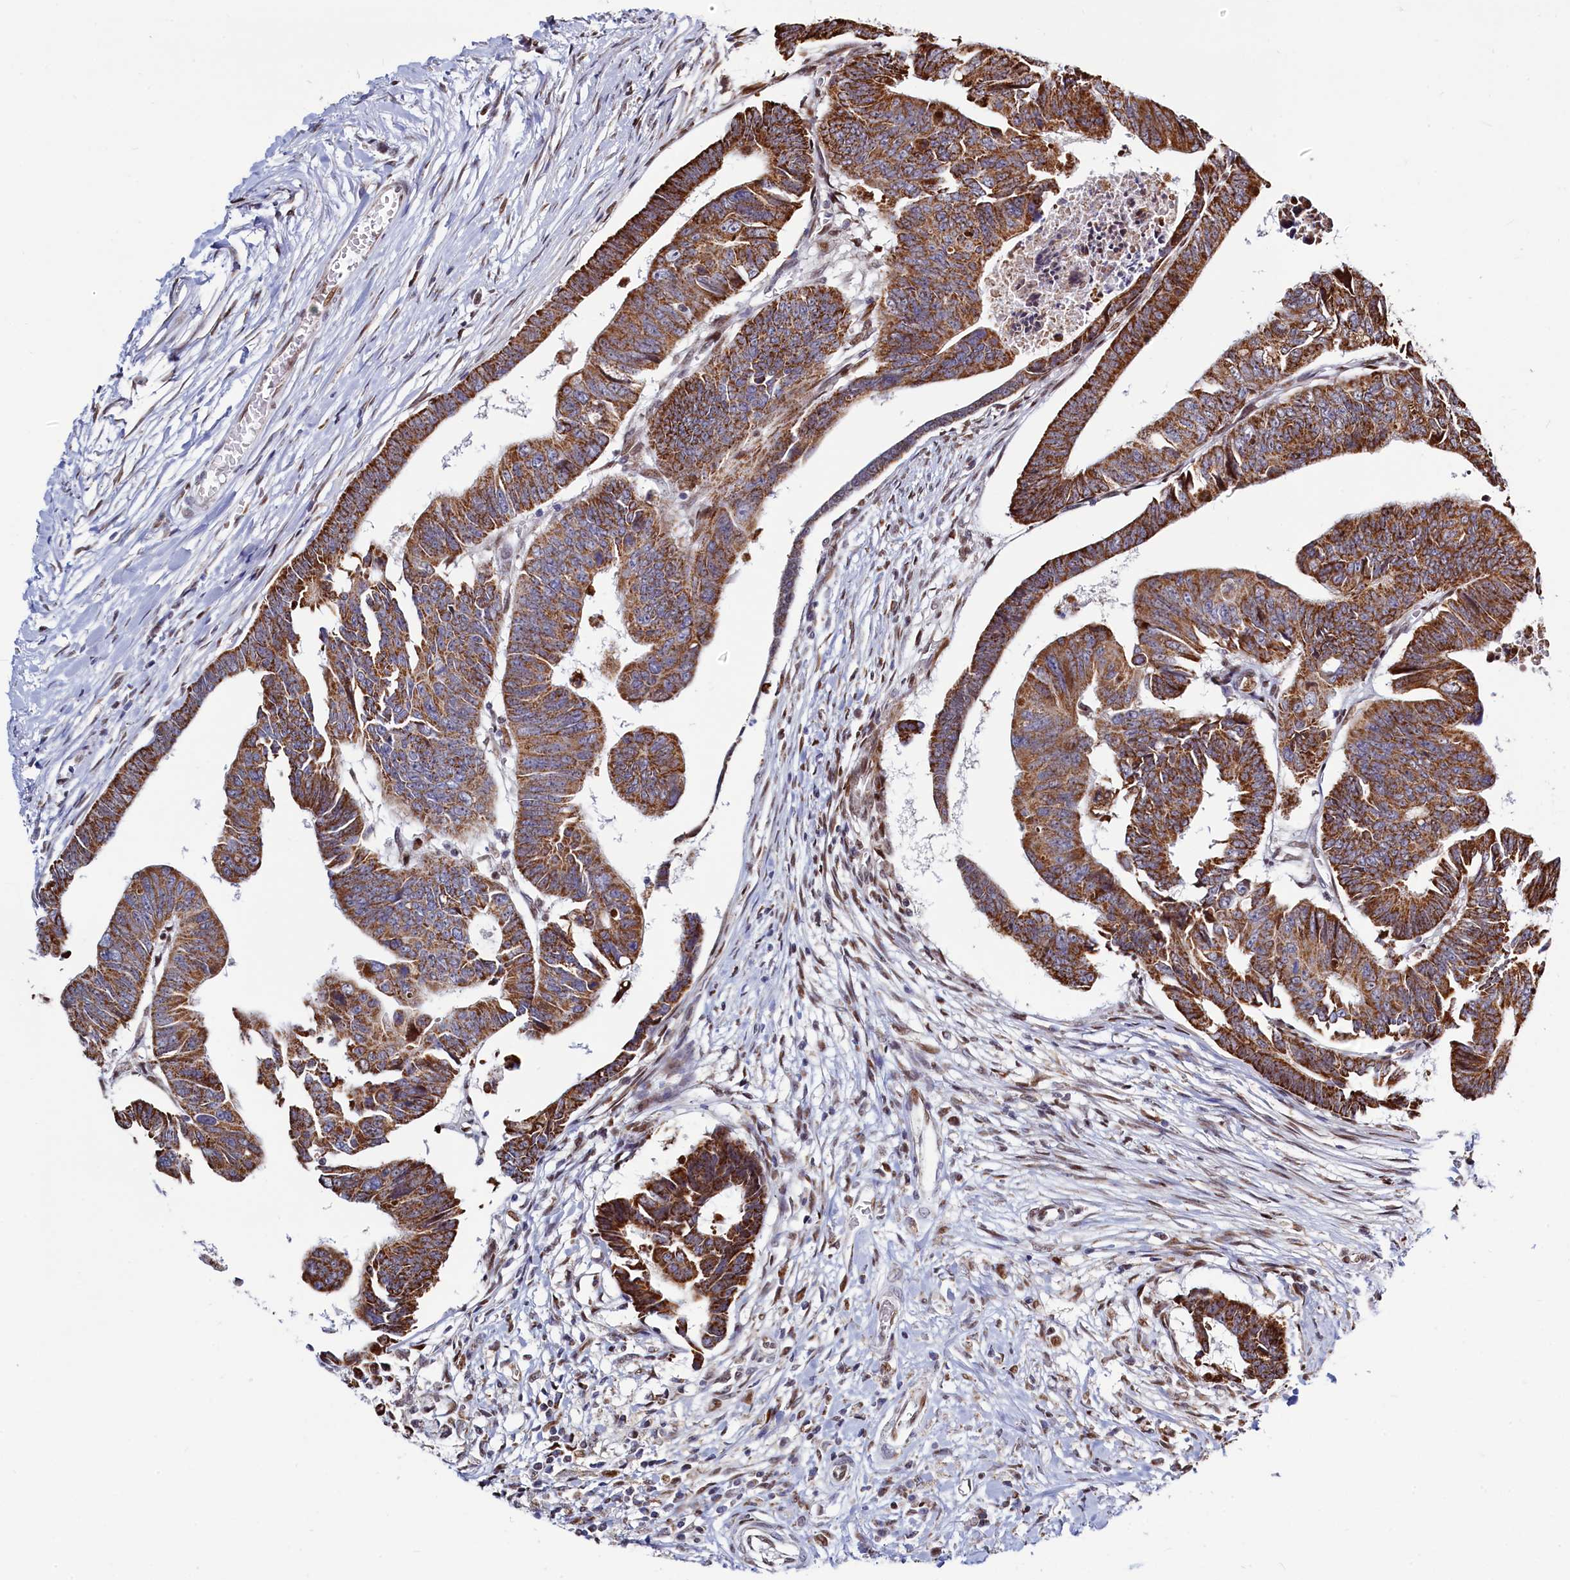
{"staining": {"intensity": "strong", "quantity": ">75%", "location": "cytoplasmic/membranous"}, "tissue": "colorectal cancer", "cell_type": "Tumor cells", "image_type": "cancer", "snomed": [{"axis": "morphology", "description": "Adenocarcinoma, NOS"}, {"axis": "topography", "description": "Rectum"}], "caption": "Tumor cells reveal high levels of strong cytoplasmic/membranous staining in approximately >75% of cells in colorectal cancer.", "gene": "HDGFL3", "patient": {"sex": "female", "age": 65}}